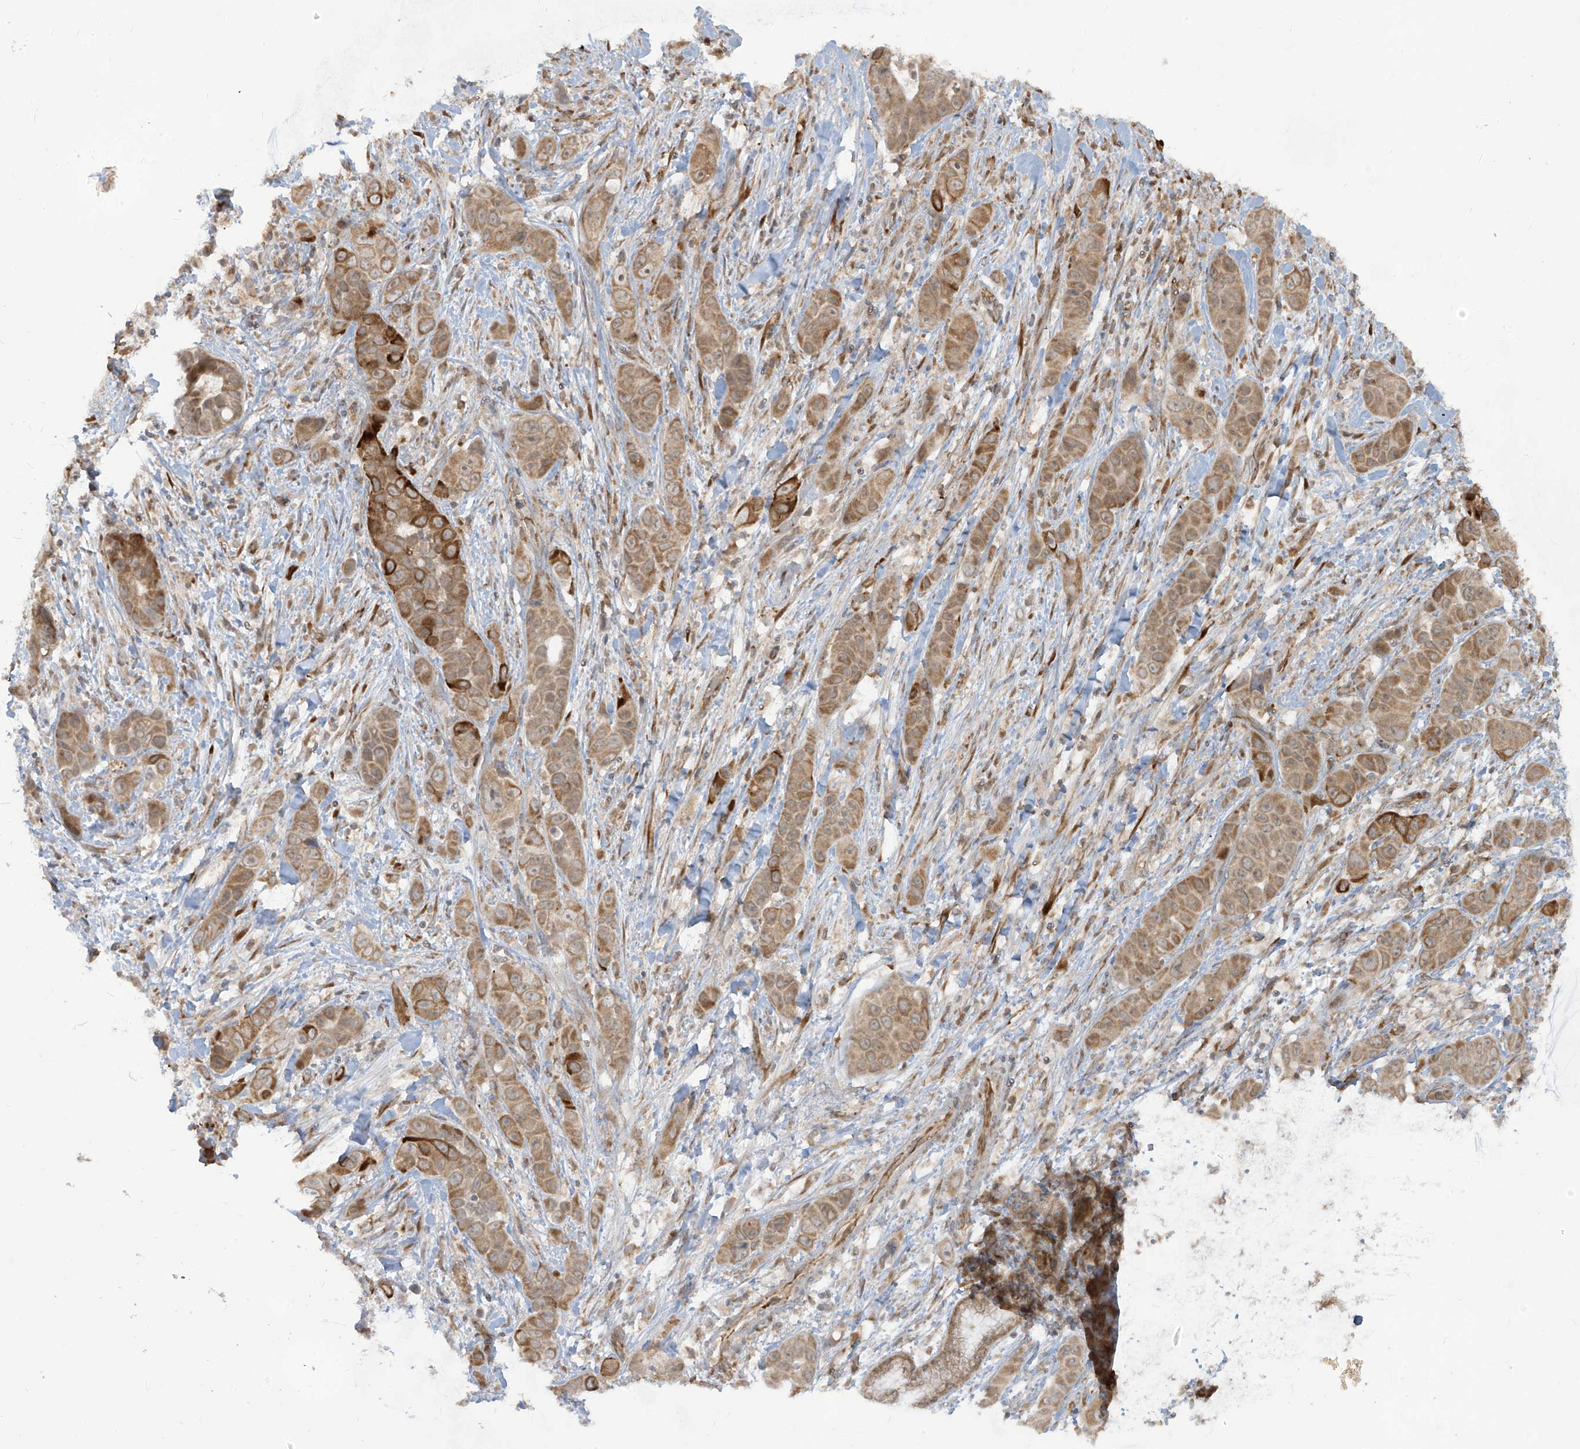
{"staining": {"intensity": "strong", "quantity": "25%-75%", "location": "cytoplasmic/membranous"}, "tissue": "liver cancer", "cell_type": "Tumor cells", "image_type": "cancer", "snomed": [{"axis": "morphology", "description": "Cholangiocarcinoma"}, {"axis": "topography", "description": "Liver"}], "caption": "Protein expression analysis of human liver cancer (cholangiocarcinoma) reveals strong cytoplasmic/membranous positivity in about 25%-75% of tumor cells.", "gene": "TRIM67", "patient": {"sex": "female", "age": 52}}